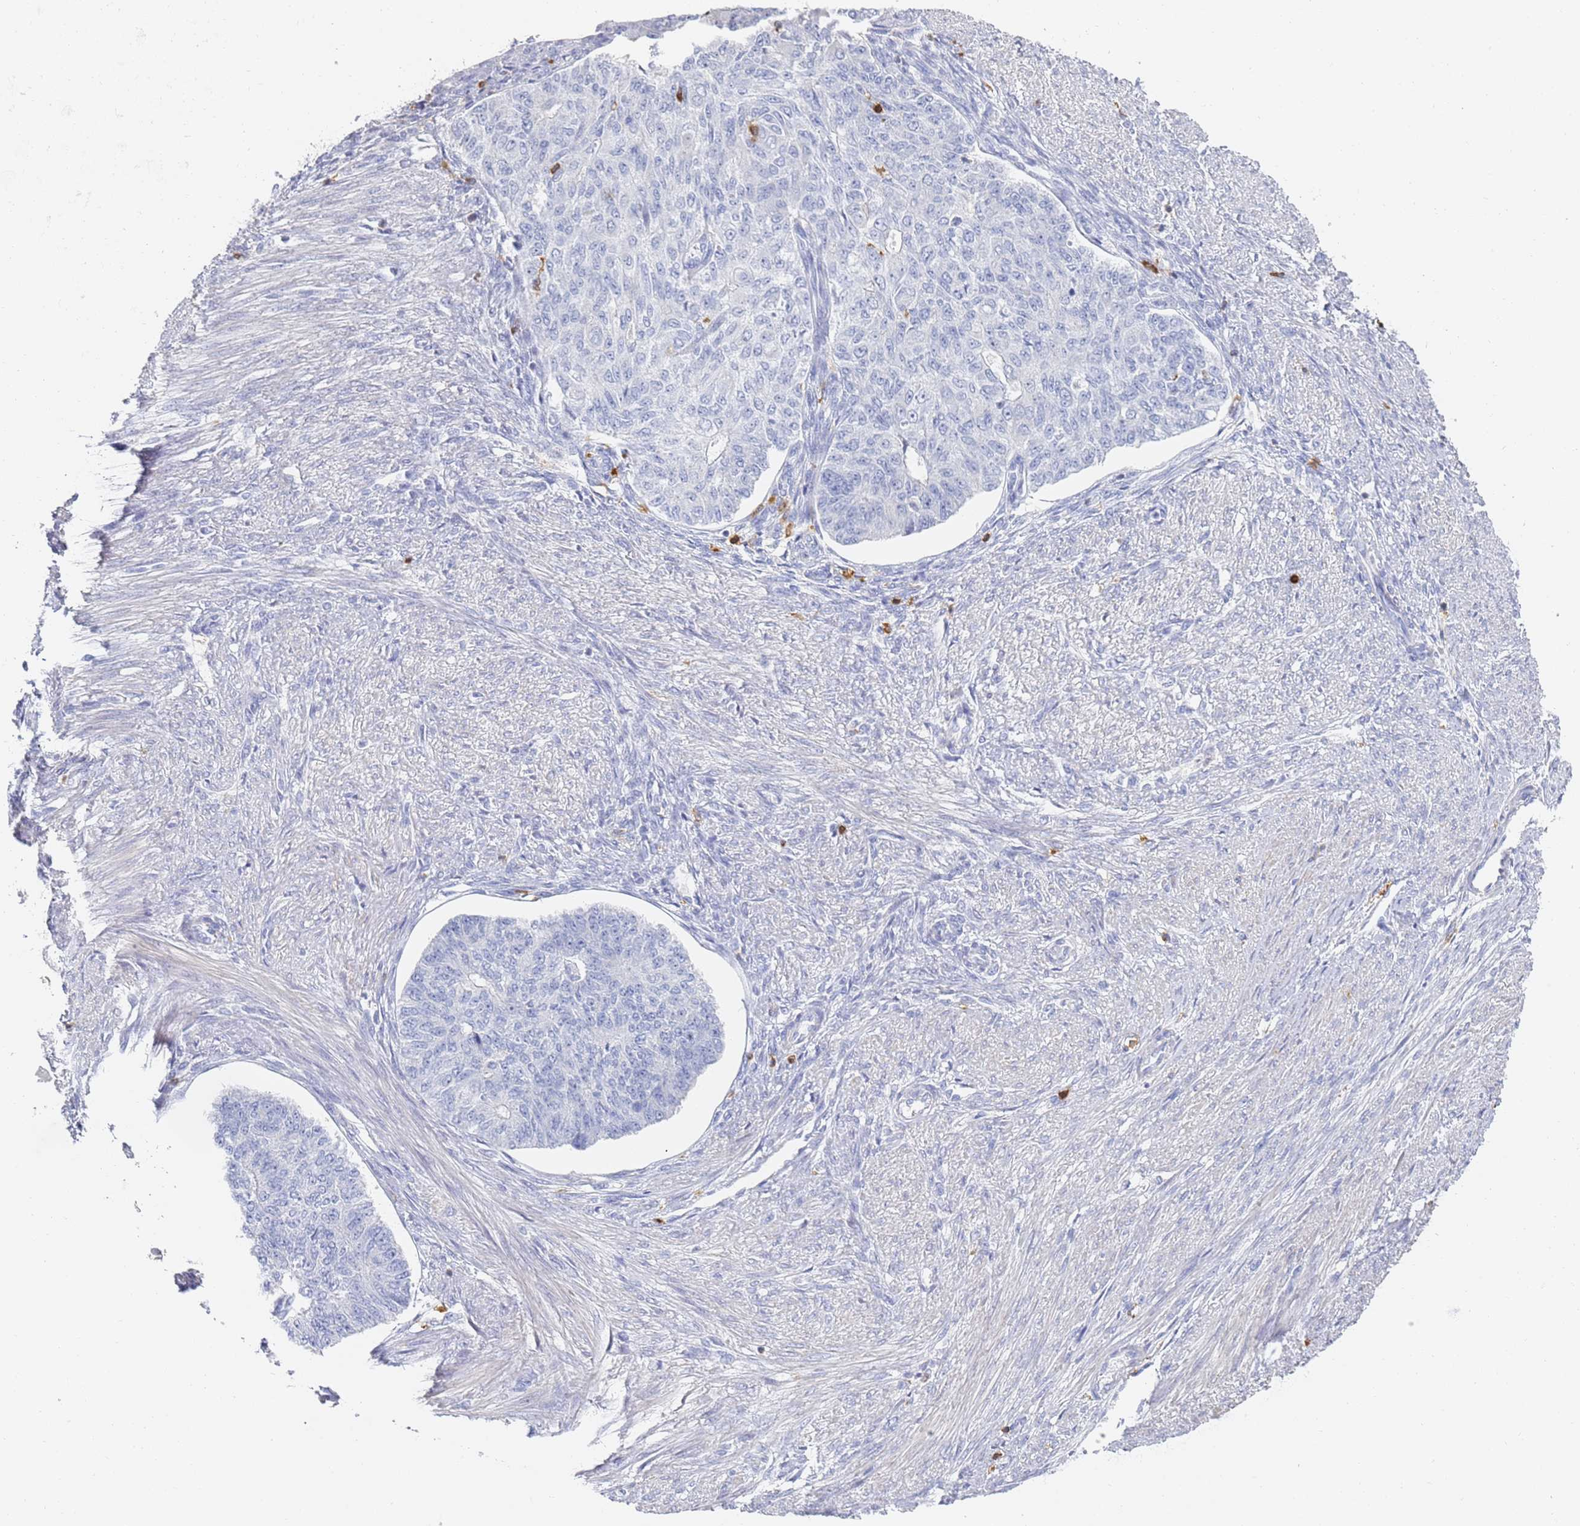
{"staining": {"intensity": "negative", "quantity": "none", "location": "none"}, "tissue": "endometrial cancer", "cell_type": "Tumor cells", "image_type": "cancer", "snomed": [{"axis": "morphology", "description": "Adenocarcinoma, NOS"}, {"axis": "topography", "description": "Endometrium"}], "caption": "Endometrial adenocarcinoma was stained to show a protein in brown. There is no significant expression in tumor cells.", "gene": "BIN2", "patient": {"sex": "female", "age": 32}}